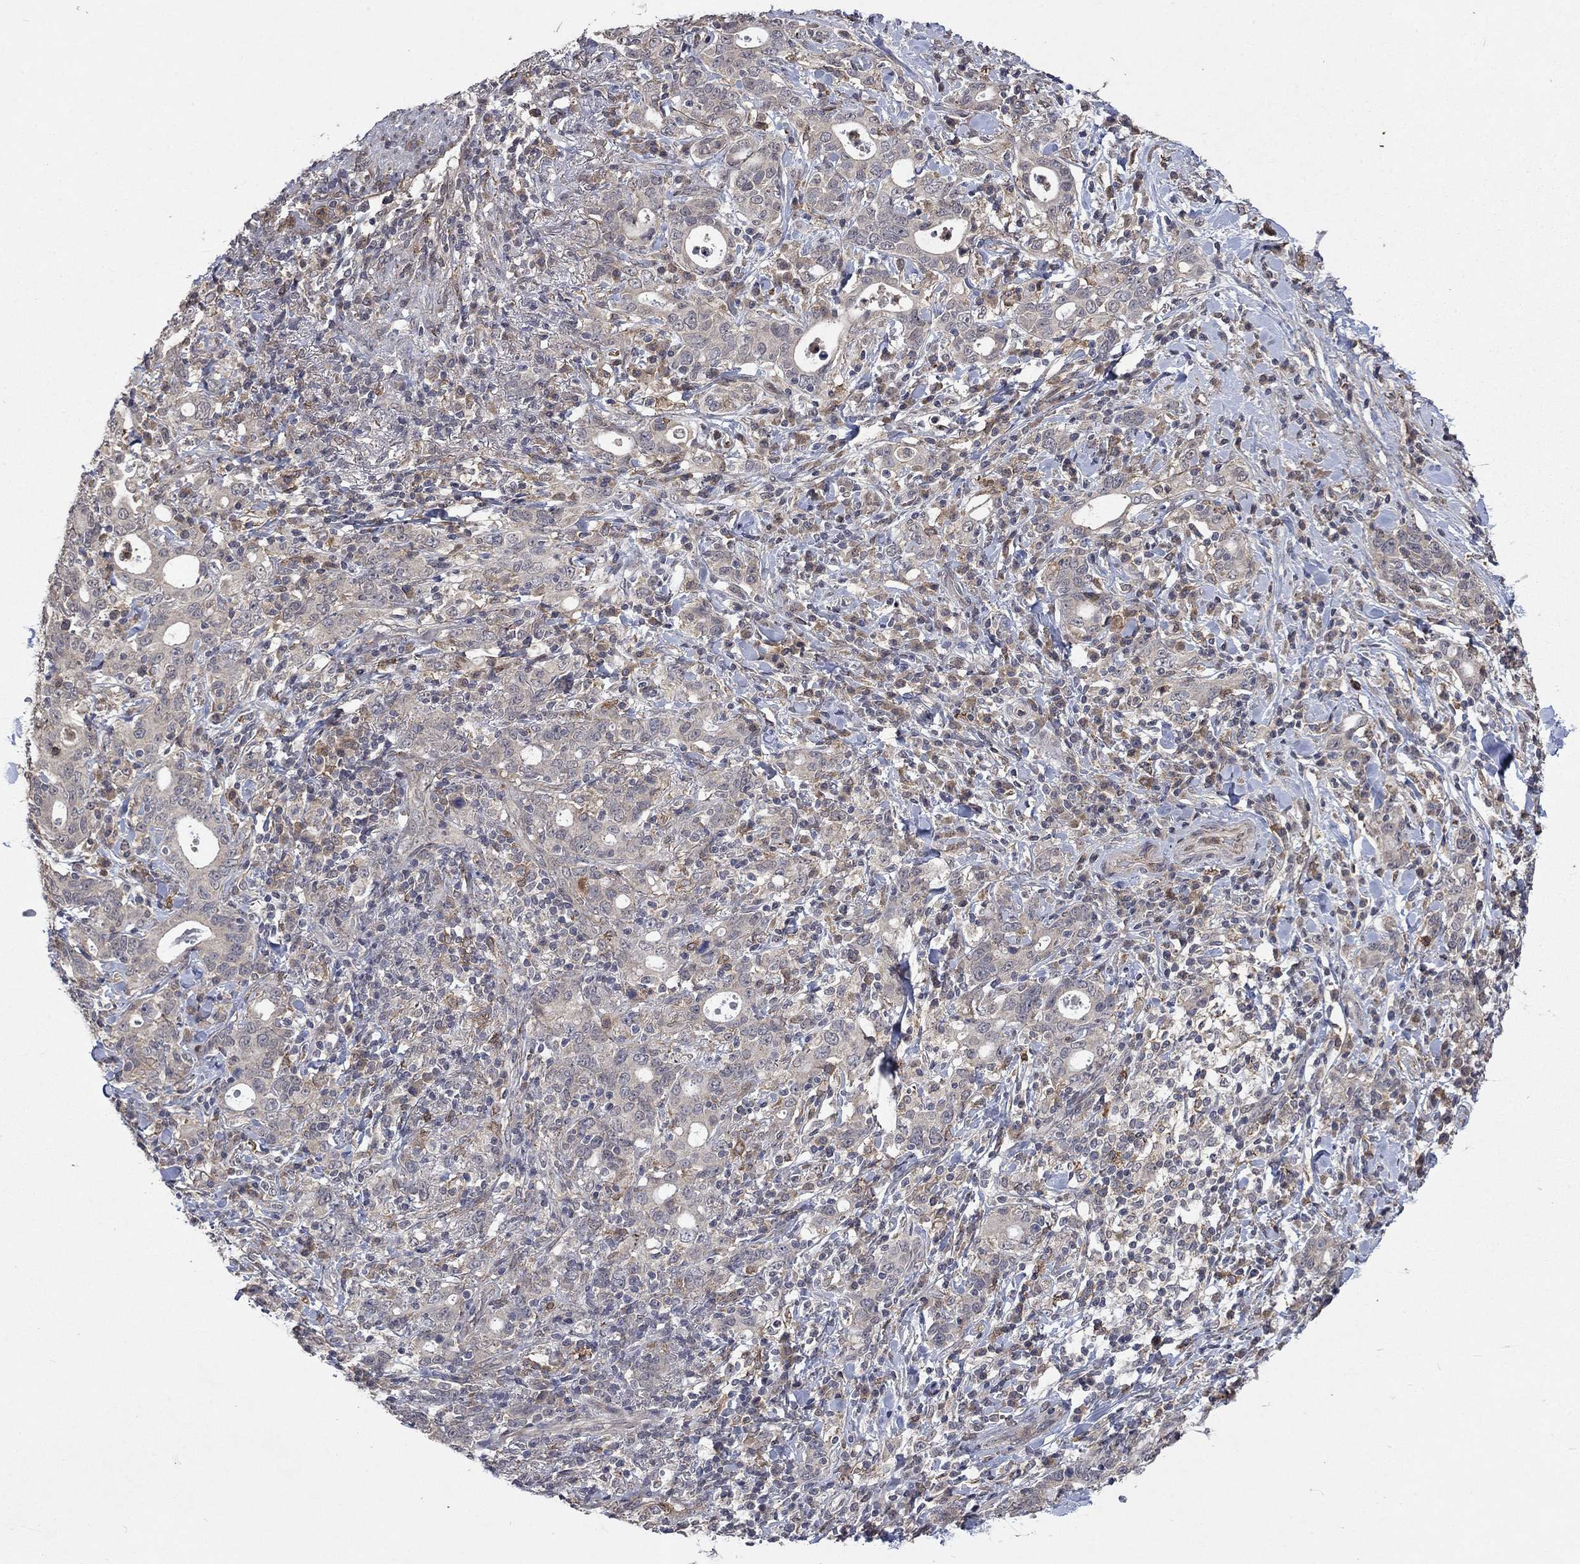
{"staining": {"intensity": "negative", "quantity": "none", "location": "none"}, "tissue": "stomach cancer", "cell_type": "Tumor cells", "image_type": "cancer", "snomed": [{"axis": "morphology", "description": "Adenocarcinoma, NOS"}, {"axis": "topography", "description": "Stomach"}], "caption": "Tumor cells are negative for brown protein staining in stomach cancer.", "gene": "PPP1R9A", "patient": {"sex": "male", "age": 79}}